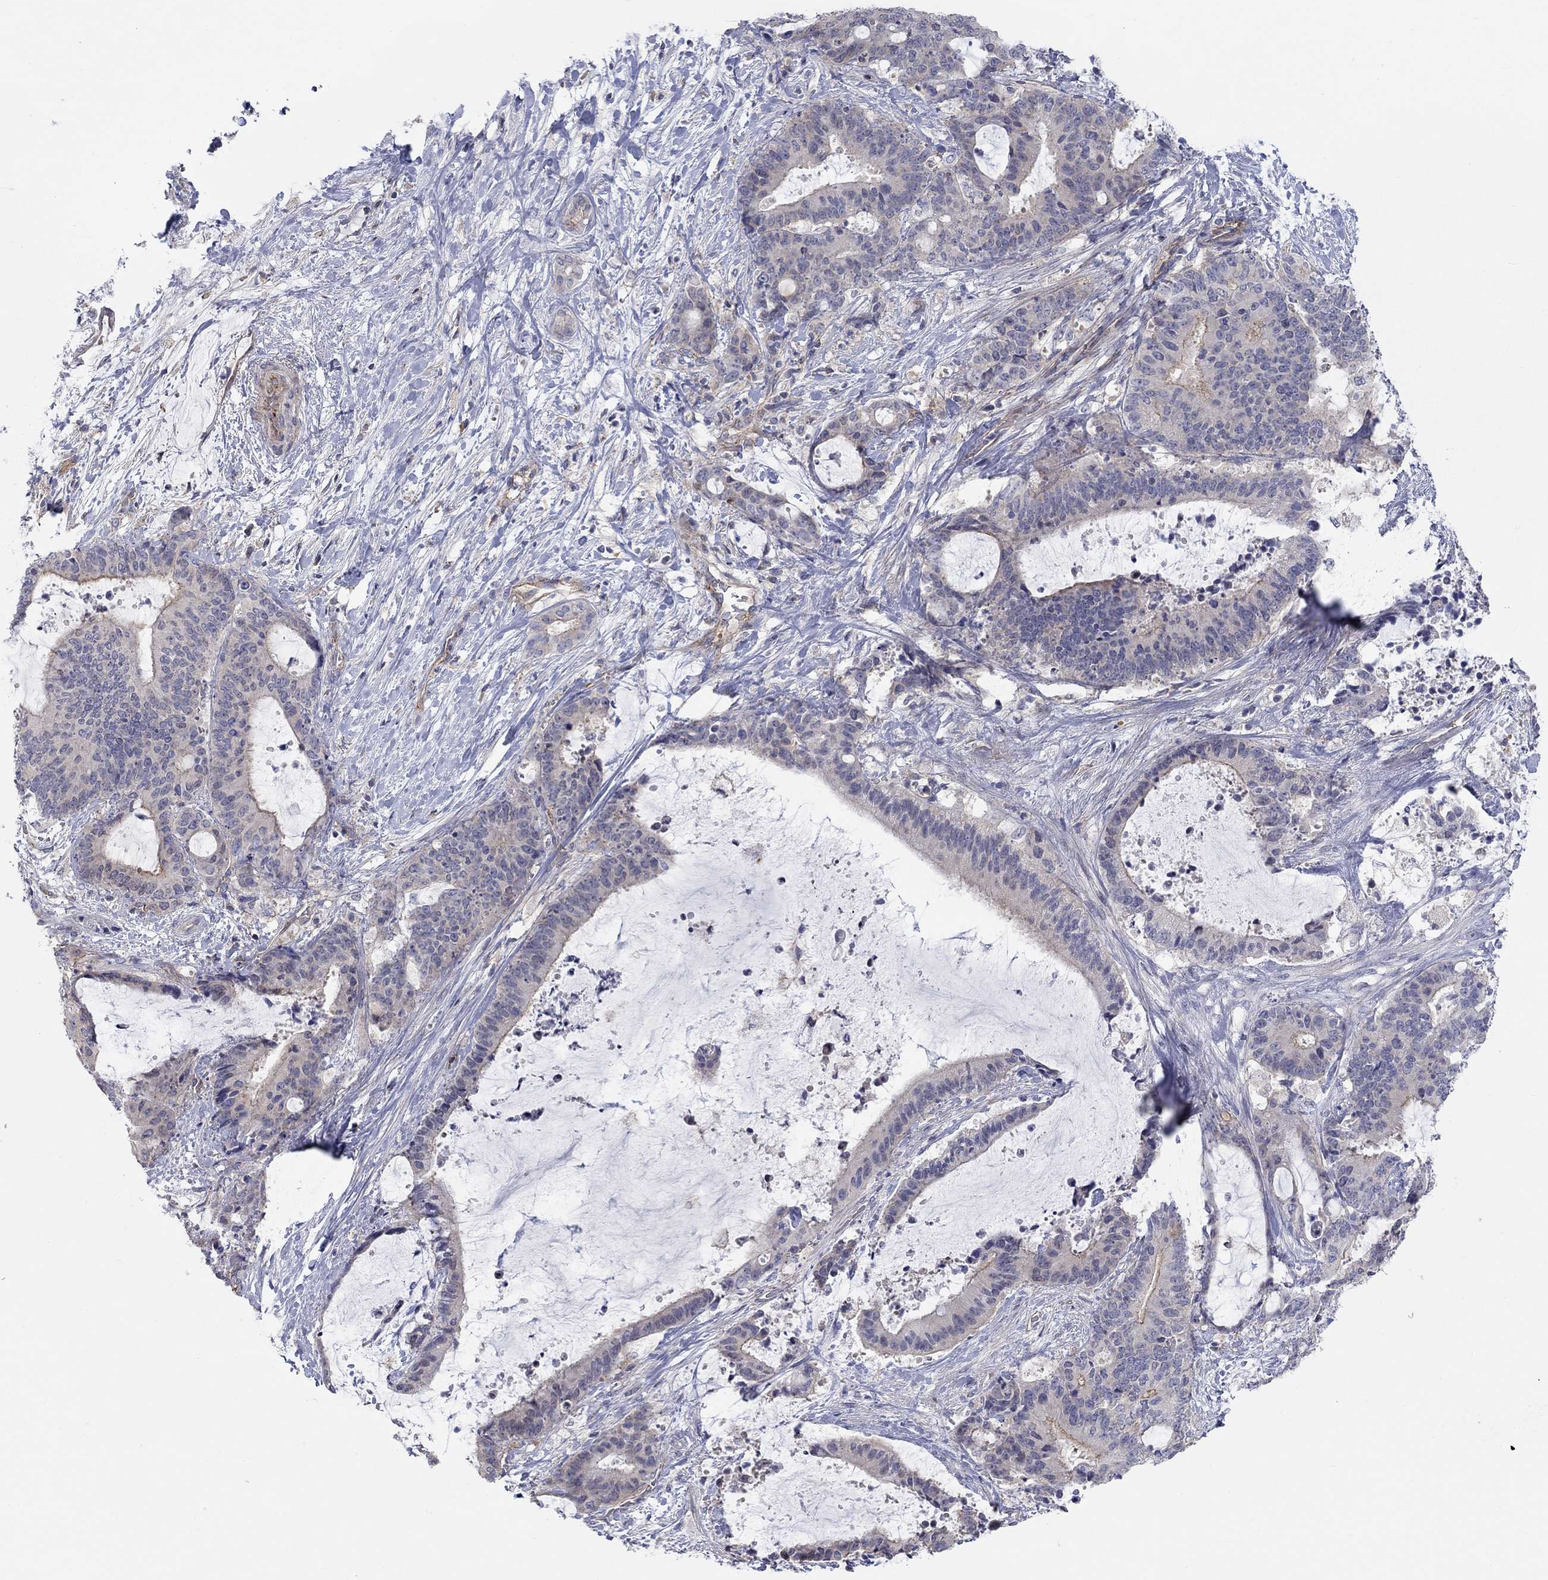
{"staining": {"intensity": "weak", "quantity": "<25%", "location": "cytoplasmic/membranous"}, "tissue": "liver cancer", "cell_type": "Tumor cells", "image_type": "cancer", "snomed": [{"axis": "morphology", "description": "Cholangiocarcinoma"}, {"axis": "topography", "description": "Liver"}], "caption": "Micrograph shows no protein positivity in tumor cells of liver cancer (cholangiocarcinoma) tissue. The staining was performed using DAB to visualize the protein expression in brown, while the nuclei were stained in blue with hematoxylin (Magnification: 20x).", "gene": "PCDHGA10", "patient": {"sex": "female", "age": 73}}